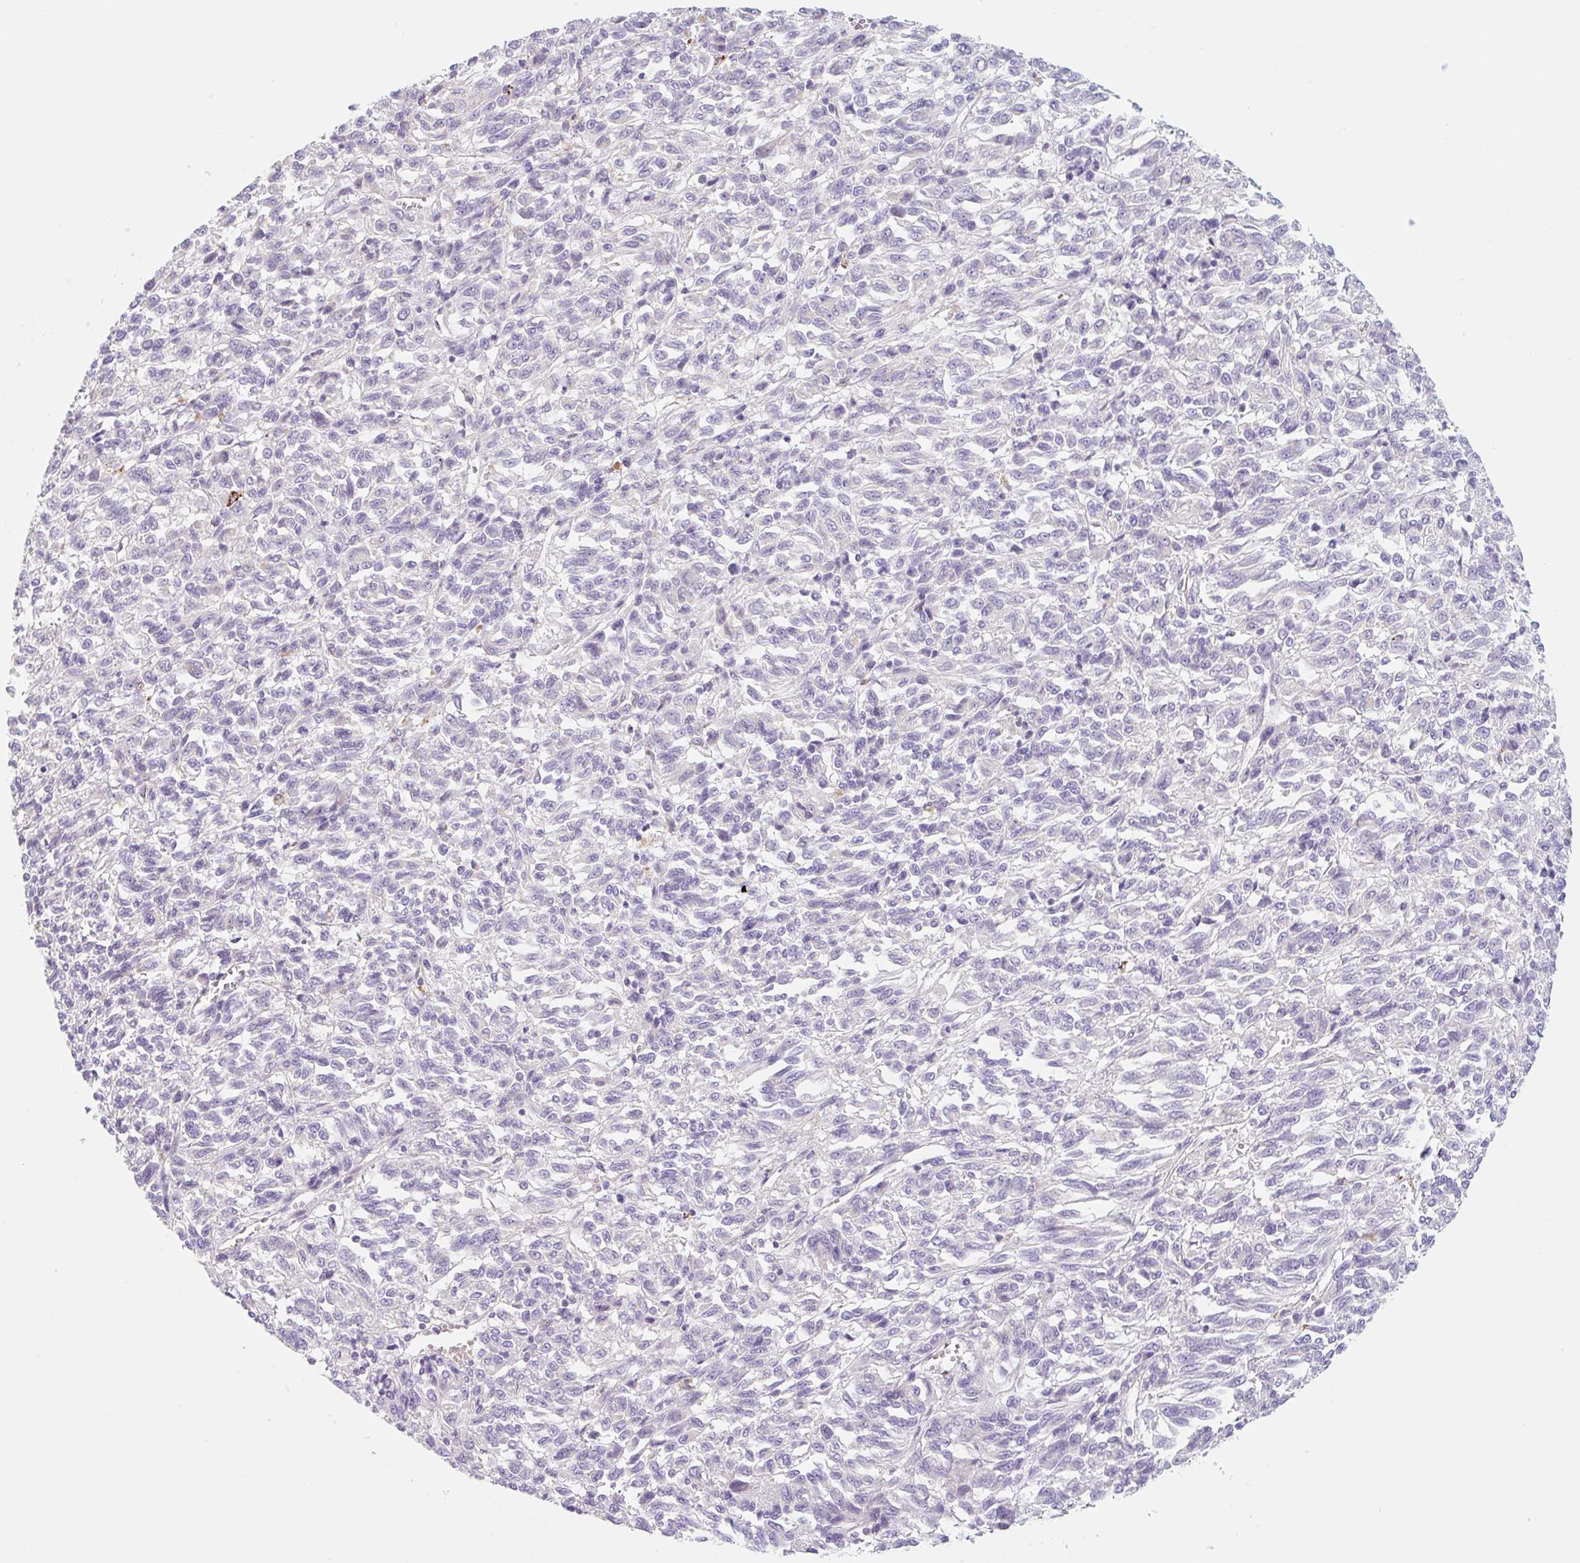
{"staining": {"intensity": "negative", "quantity": "none", "location": "none"}, "tissue": "melanoma", "cell_type": "Tumor cells", "image_type": "cancer", "snomed": [{"axis": "morphology", "description": "Malignant melanoma, Metastatic site"}, {"axis": "topography", "description": "Lung"}], "caption": "High magnification brightfield microscopy of malignant melanoma (metastatic site) stained with DAB (brown) and counterstained with hematoxylin (blue): tumor cells show no significant positivity. Nuclei are stained in blue.", "gene": "LYVE1", "patient": {"sex": "male", "age": 64}}